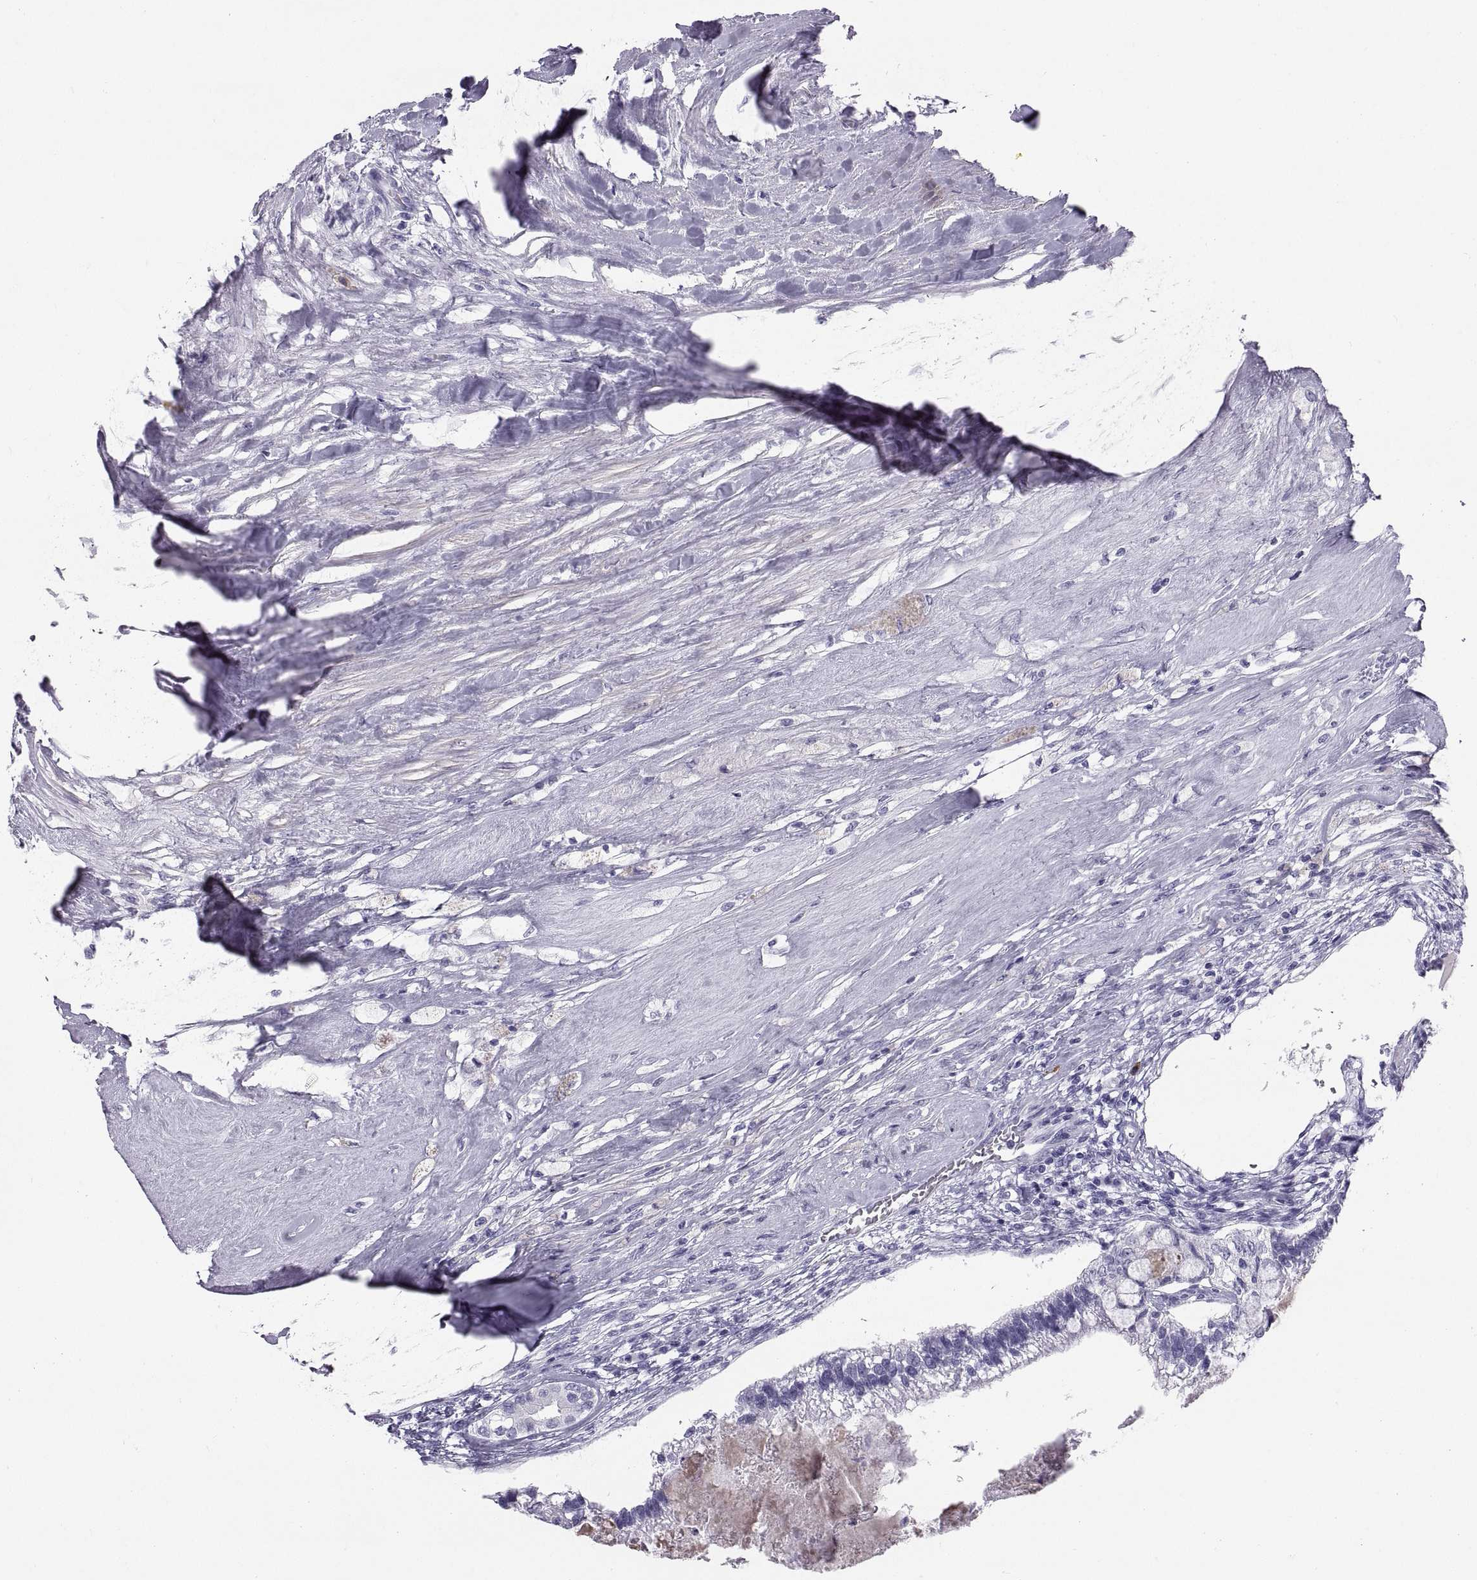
{"staining": {"intensity": "negative", "quantity": "none", "location": "none"}, "tissue": "testis cancer", "cell_type": "Tumor cells", "image_type": "cancer", "snomed": [{"axis": "morphology", "description": "Seminoma, NOS"}, {"axis": "morphology", "description": "Carcinoma, Embryonal, NOS"}, {"axis": "topography", "description": "Testis"}], "caption": "Tumor cells are negative for protein expression in human testis cancer.", "gene": "CT47A10", "patient": {"sex": "male", "age": 41}}